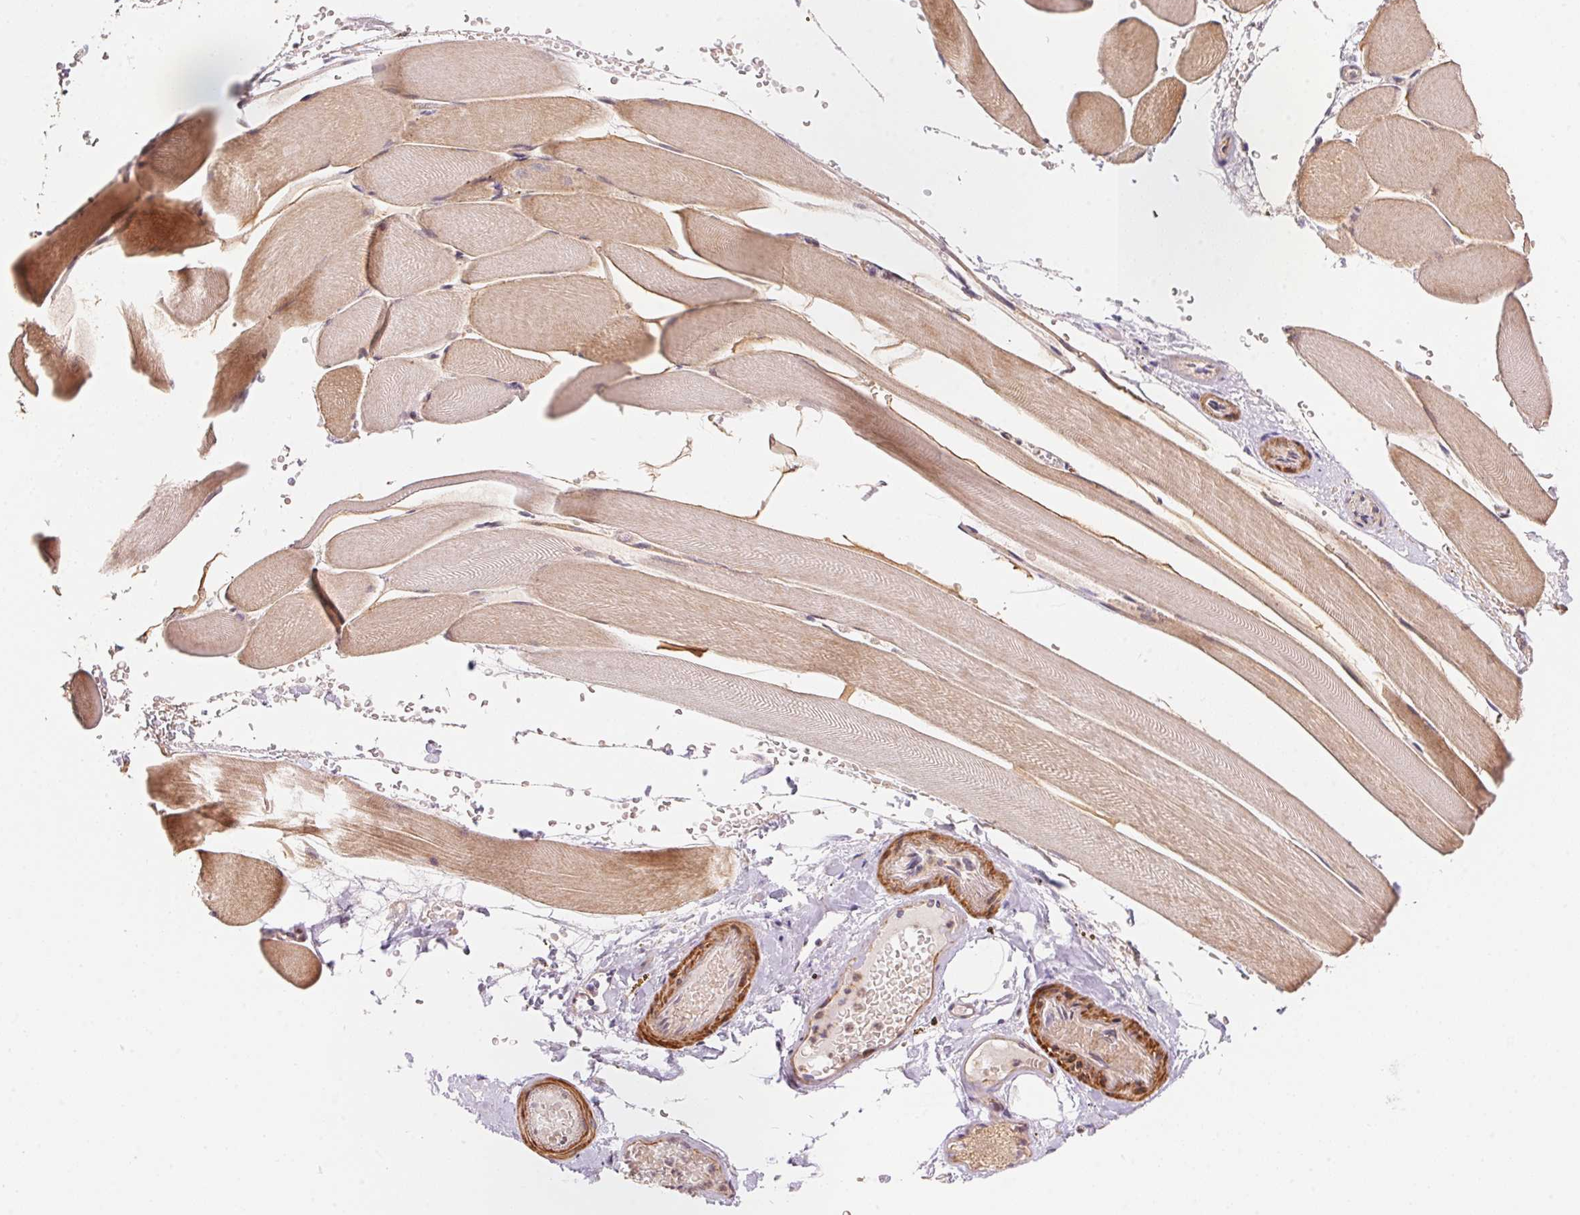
{"staining": {"intensity": "moderate", "quantity": "25%-75%", "location": "cytoplasmic/membranous"}, "tissue": "skeletal muscle", "cell_type": "Myocytes", "image_type": "normal", "snomed": [{"axis": "morphology", "description": "Normal tissue, NOS"}, {"axis": "topography", "description": "Skeletal muscle"}], "caption": "Brown immunohistochemical staining in unremarkable skeletal muscle exhibits moderate cytoplasmic/membranous positivity in approximately 25%-75% of myocytes.", "gene": "TNIP2", "patient": {"sex": "female", "age": 37}}